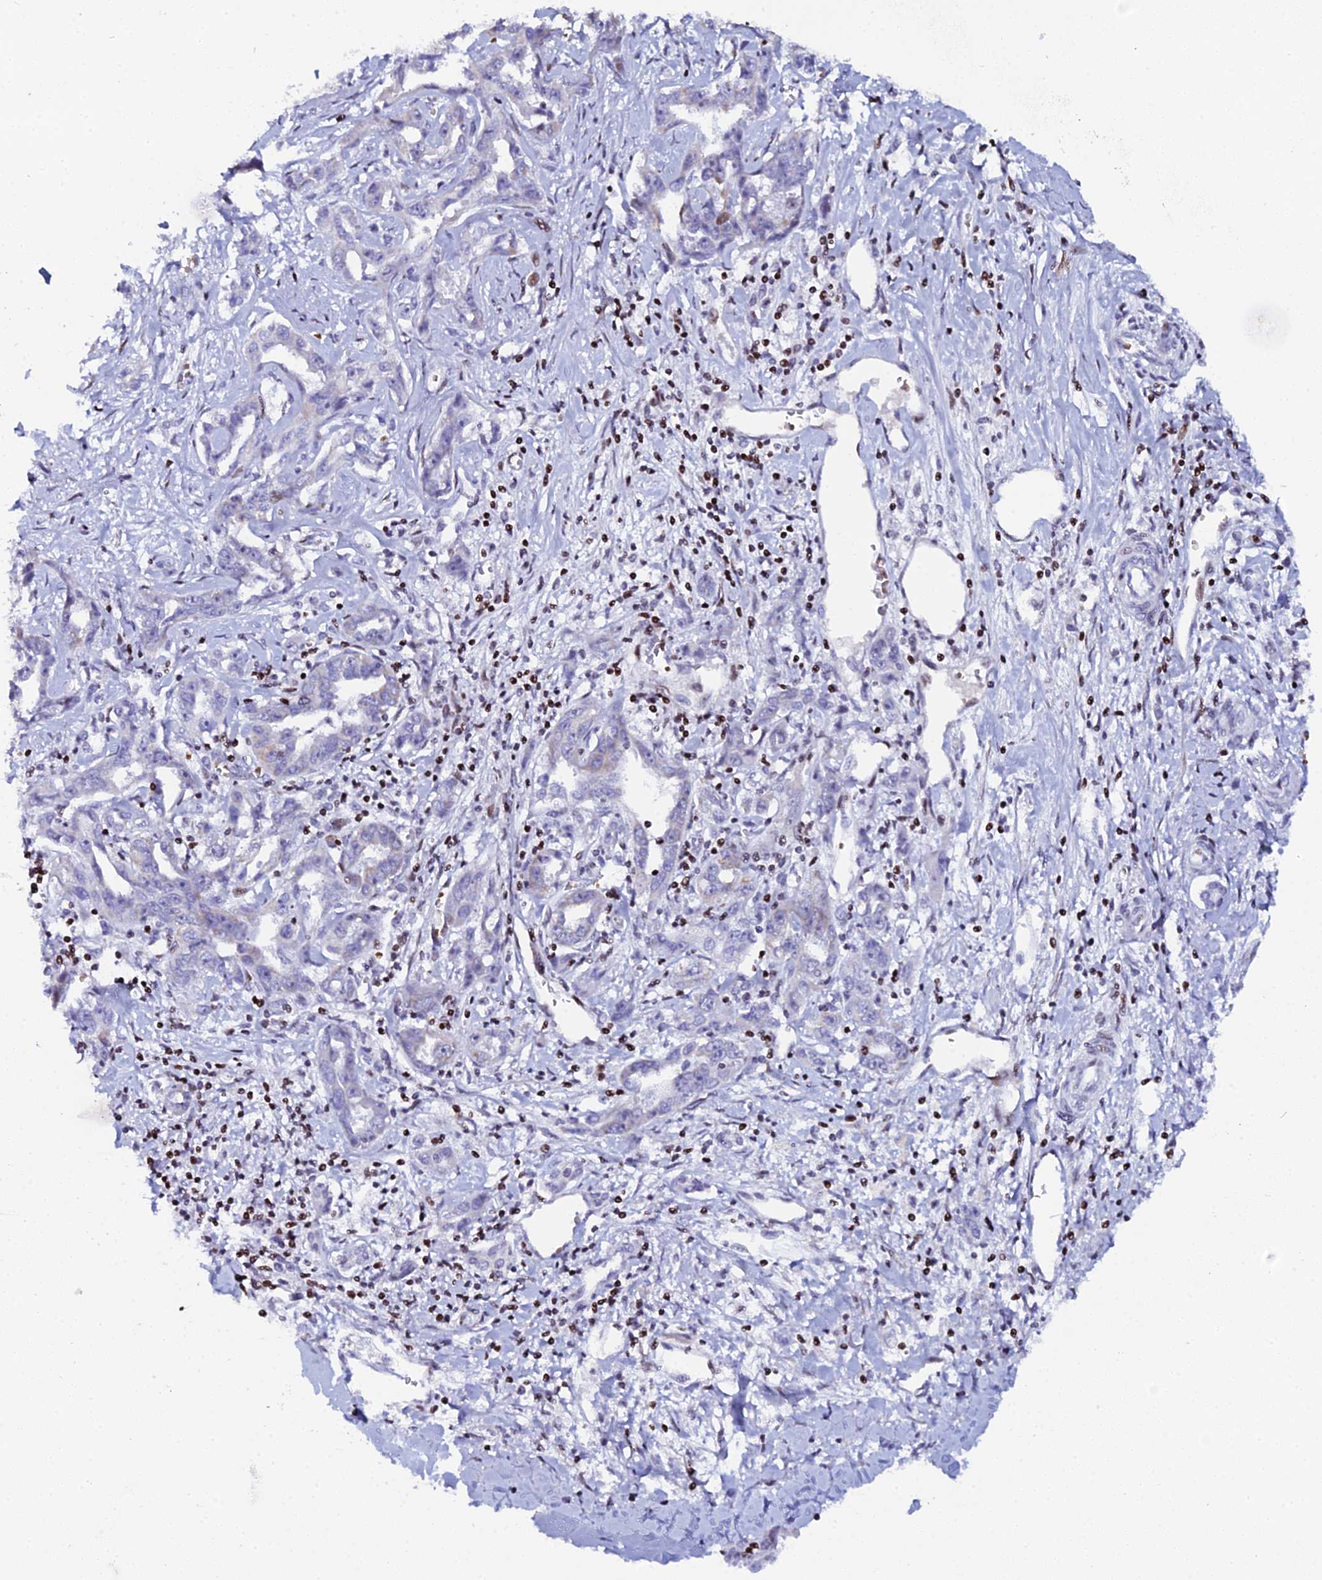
{"staining": {"intensity": "moderate", "quantity": "<25%", "location": "nuclear"}, "tissue": "liver cancer", "cell_type": "Tumor cells", "image_type": "cancer", "snomed": [{"axis": "morphology", "description": "Cholangiocarcinoma"}, {"axis": "topography", "description": "Liver"}], "caption": "This photomicrograph shows immunohistochemistry staining of human cholangiocarcinoma (liver), with low moderate nuclear expression in approximately <25% of tumor cells.", "gene": "MYNN", "patient": {"sex": "male", "age": 59}}